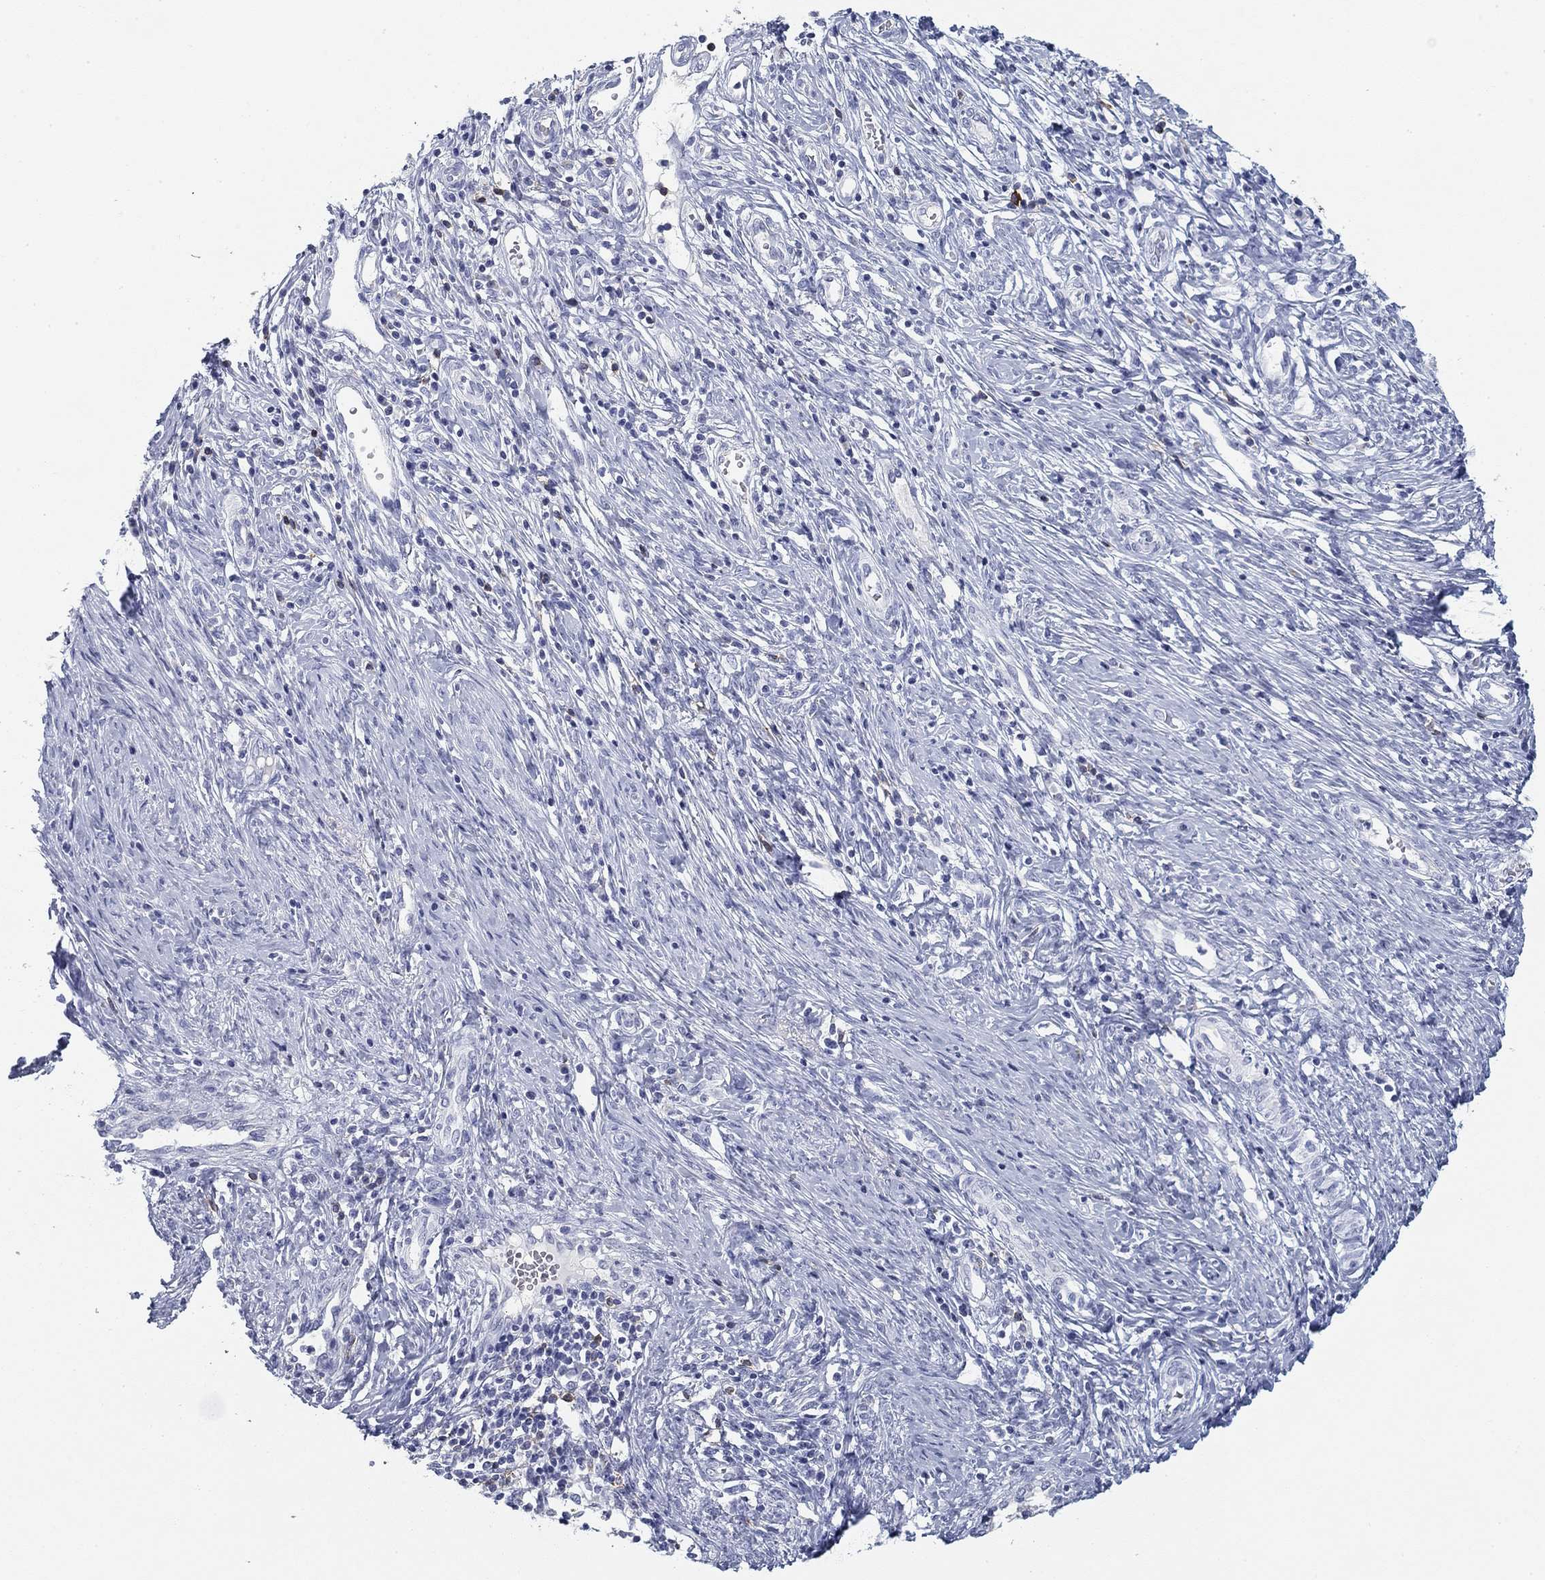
{"staining": {"intensity": "negative", "quantity": "none", "location": "none"}, "tissue": "cervical cancer", "cell_type": "Tumor cells", "image_type": "cancer", "snomed": [{"axis": "morphology", "description": "Normal tissue, NOS"}, {"axis": "morphology", "description": "Squamous cell carcinoma, NOS"}, {"axis": "topography", "description": "Cervix"}], "caption": "This is an IHC image of squamous cell carcinoma (cervical). There is no expression in tumor cells.", "gene": "CD79B", "patient": {"sex": "female", "age": 39}}